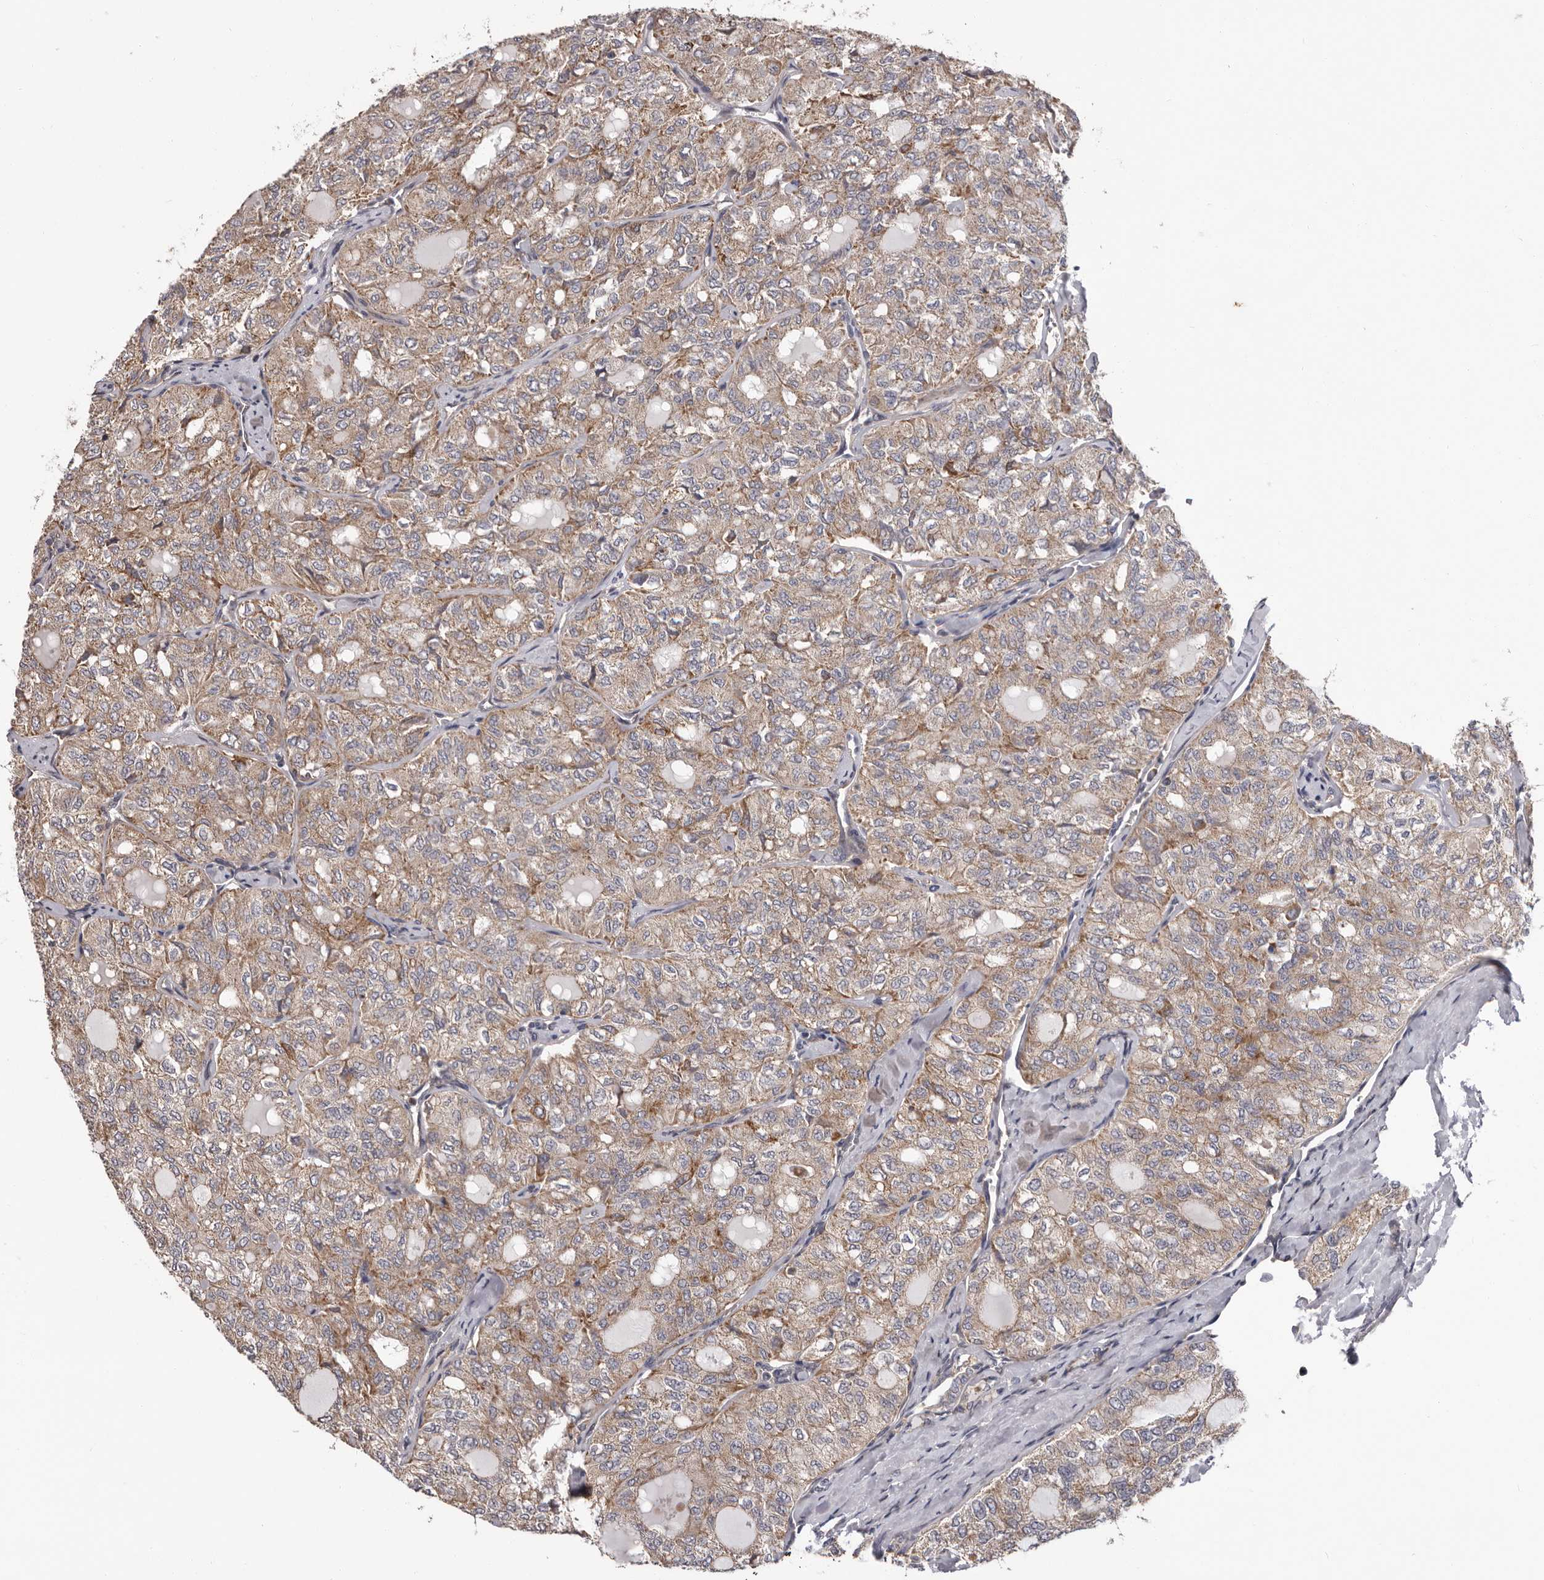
{"staining": {"intensity": "moderate", "quantity": "25%-75%", "location": "cytoplasmic/membranous"}, "tissue": "thyroid cancer", "cell_type": "Tumor cells", "image_type": "cancer", "snomed": [{"axis": "morphology", "description": "Follicular adenoma carcinoma, NOS"}, {"axis": "topography", "description": "Thyroid gland"}], "caption": "A high-resolution histopathology image shows immunohistochemistry staining of thyroid follicular adenoma carcinoma, which shows moderate cytoplasmic/membranous positivity in about 25%-75% of tumor cells.", "gene": "VPS37A", "patient": {"sex": "male", "age": 75}}